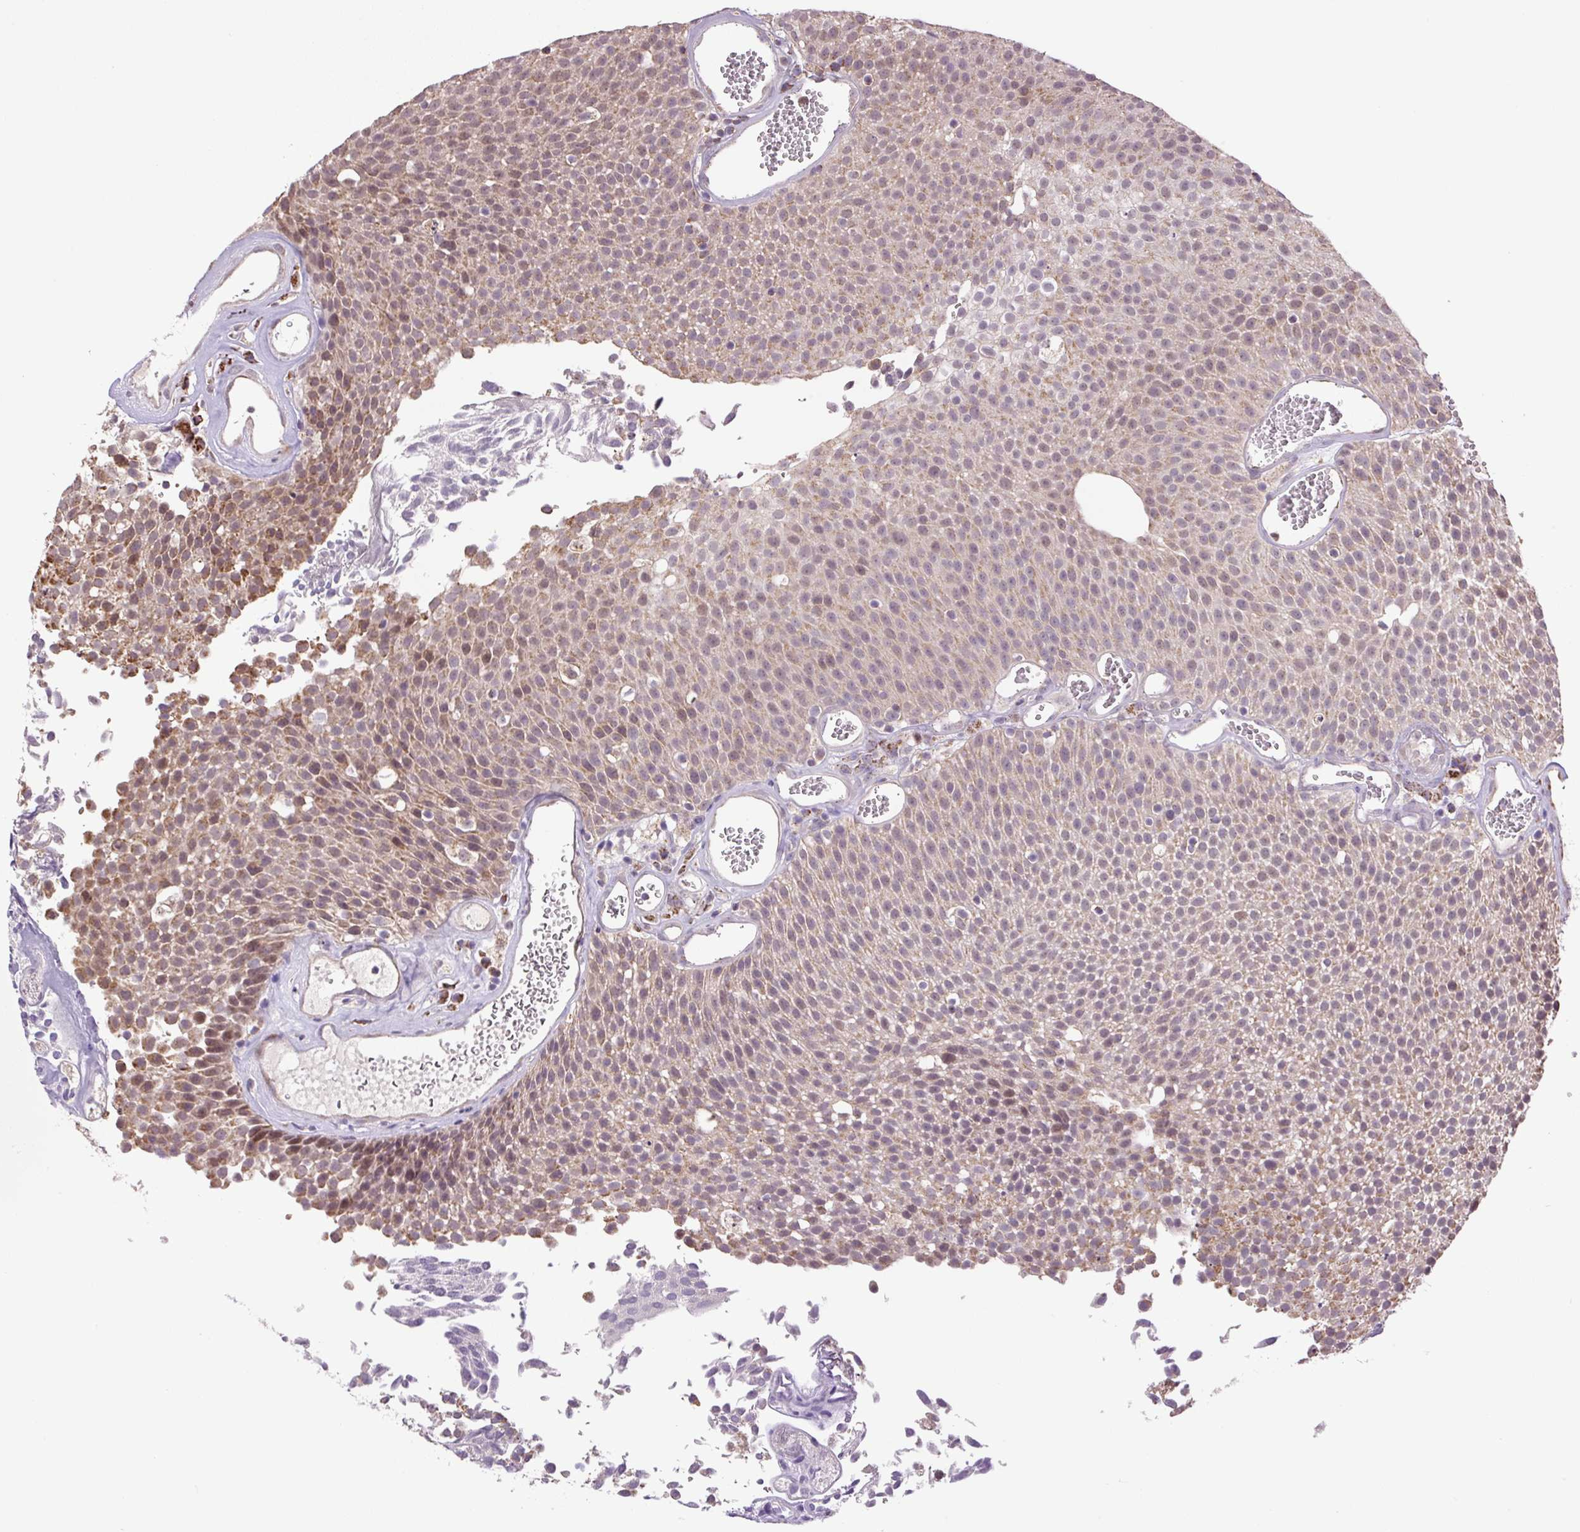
{"staining": {"intensity": "moderate", "quantity": "25%-75%", "location": "cytoplasmic/membranous,nuclear"}, "tissue": "urothelial cancer", "cell_type": "Tumor cells", "image_type": "cancer", "snomed": [{"axis": "morphology", "description": "Urothelial carcinoma, Low grade"}, {"axis": "topography", "description": "Urinary bladder"}], "caption": "Protein expression analysis of low-grade urothelial carcinoma shows moderate cytoplasmic/membranous and nuclear expression in approximately 25%-75% of tumor cells.", "gene": "SGF29", "patient": {"sex": "female", "age": 79}}